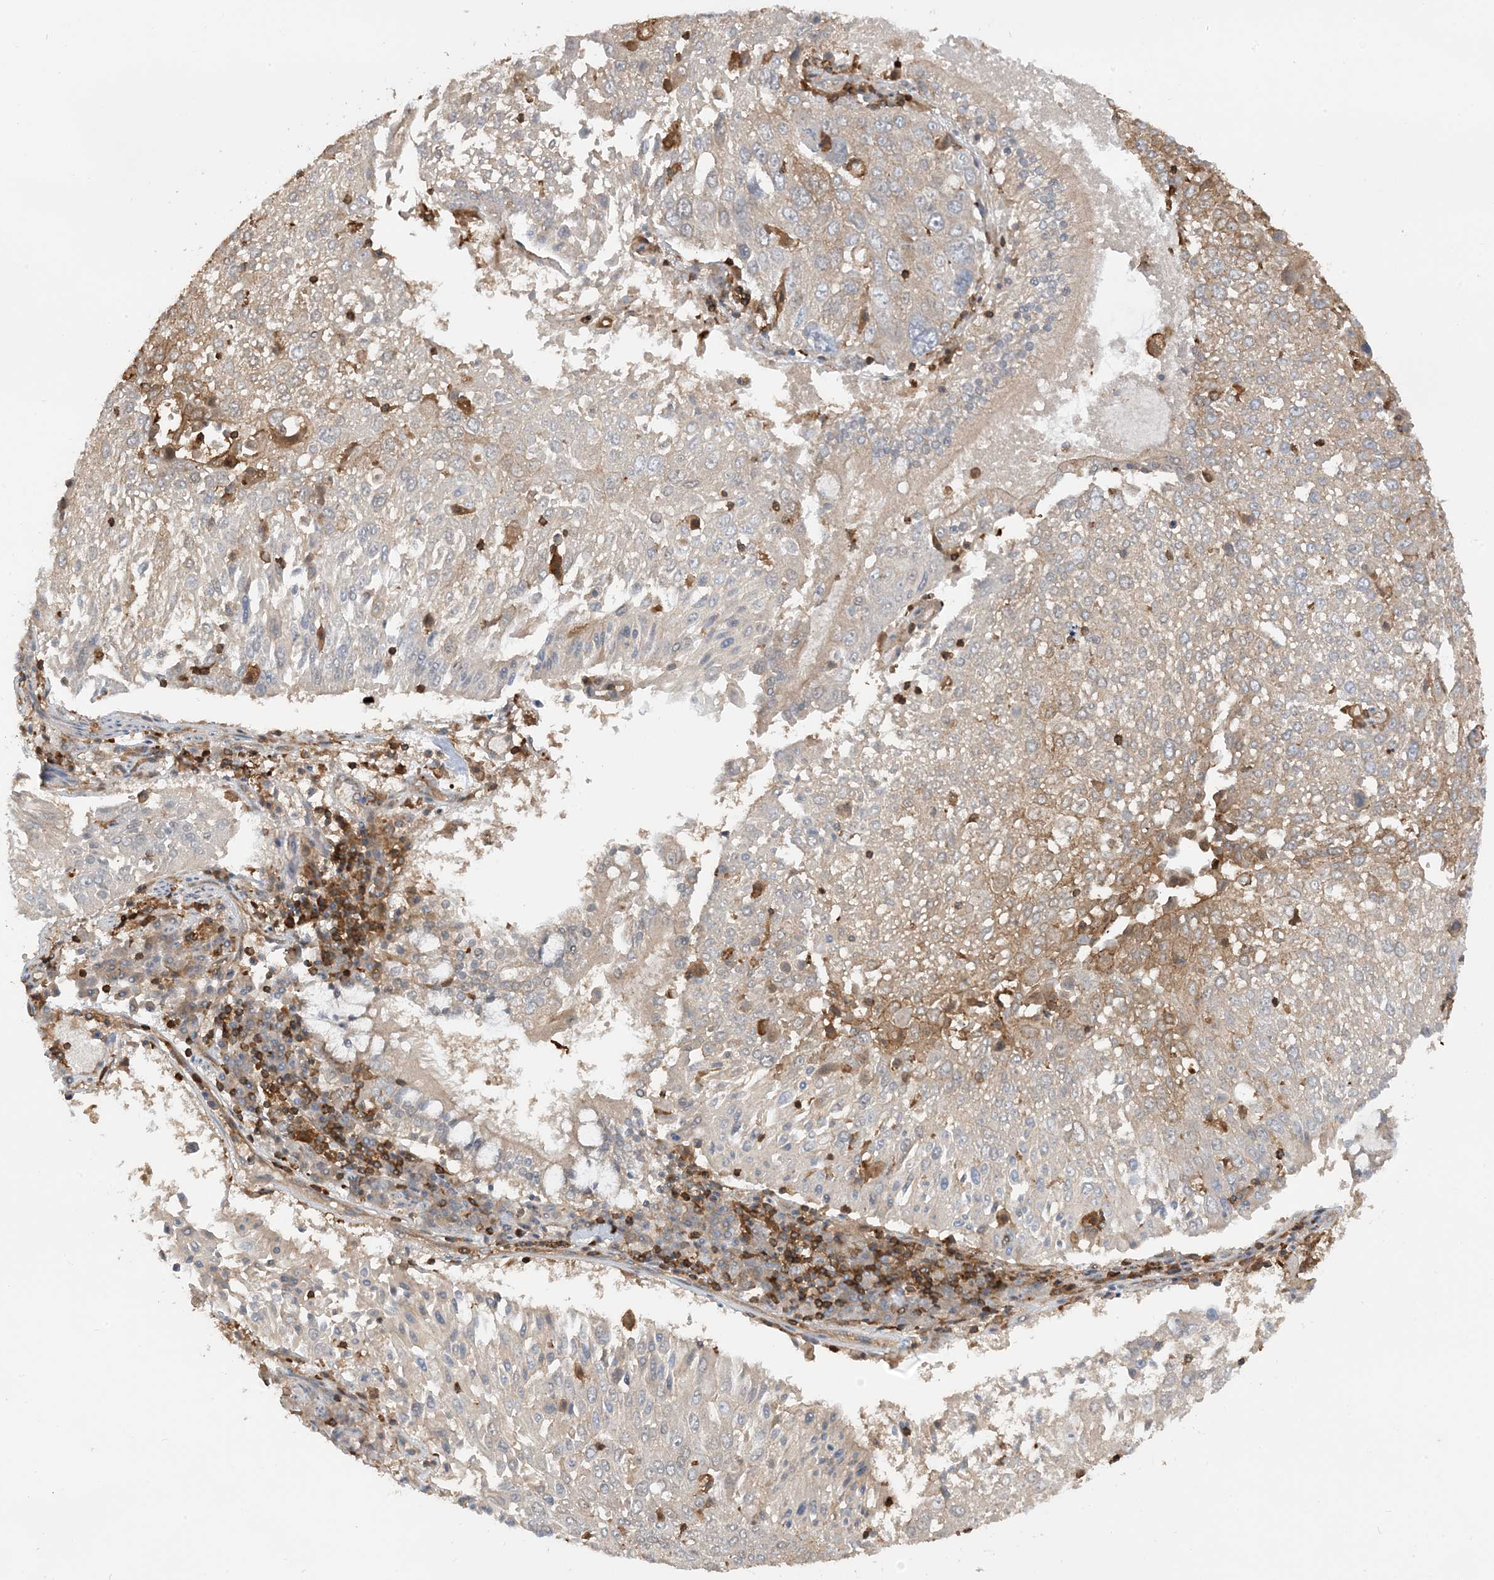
{"staining": {"intensity": "weak", "quantity": "<25%", "location": "cytoplasmic/membranous"}, "tissue": "lung cancer", "cell_type": "Tumor cells", "image_type": "cancer", "snomed": [{"axis": "morphology", "description": "Squamous cell carcinoma, NOS"}, {"axis": "topography", "description": "Lung"}], "caption": "Photomicrograph shows no significant protein expression in tumor cells of lung squamous cell carcinoma.", "gene": "CAPZB", "patient": {"sex": "male", "age": 65}}